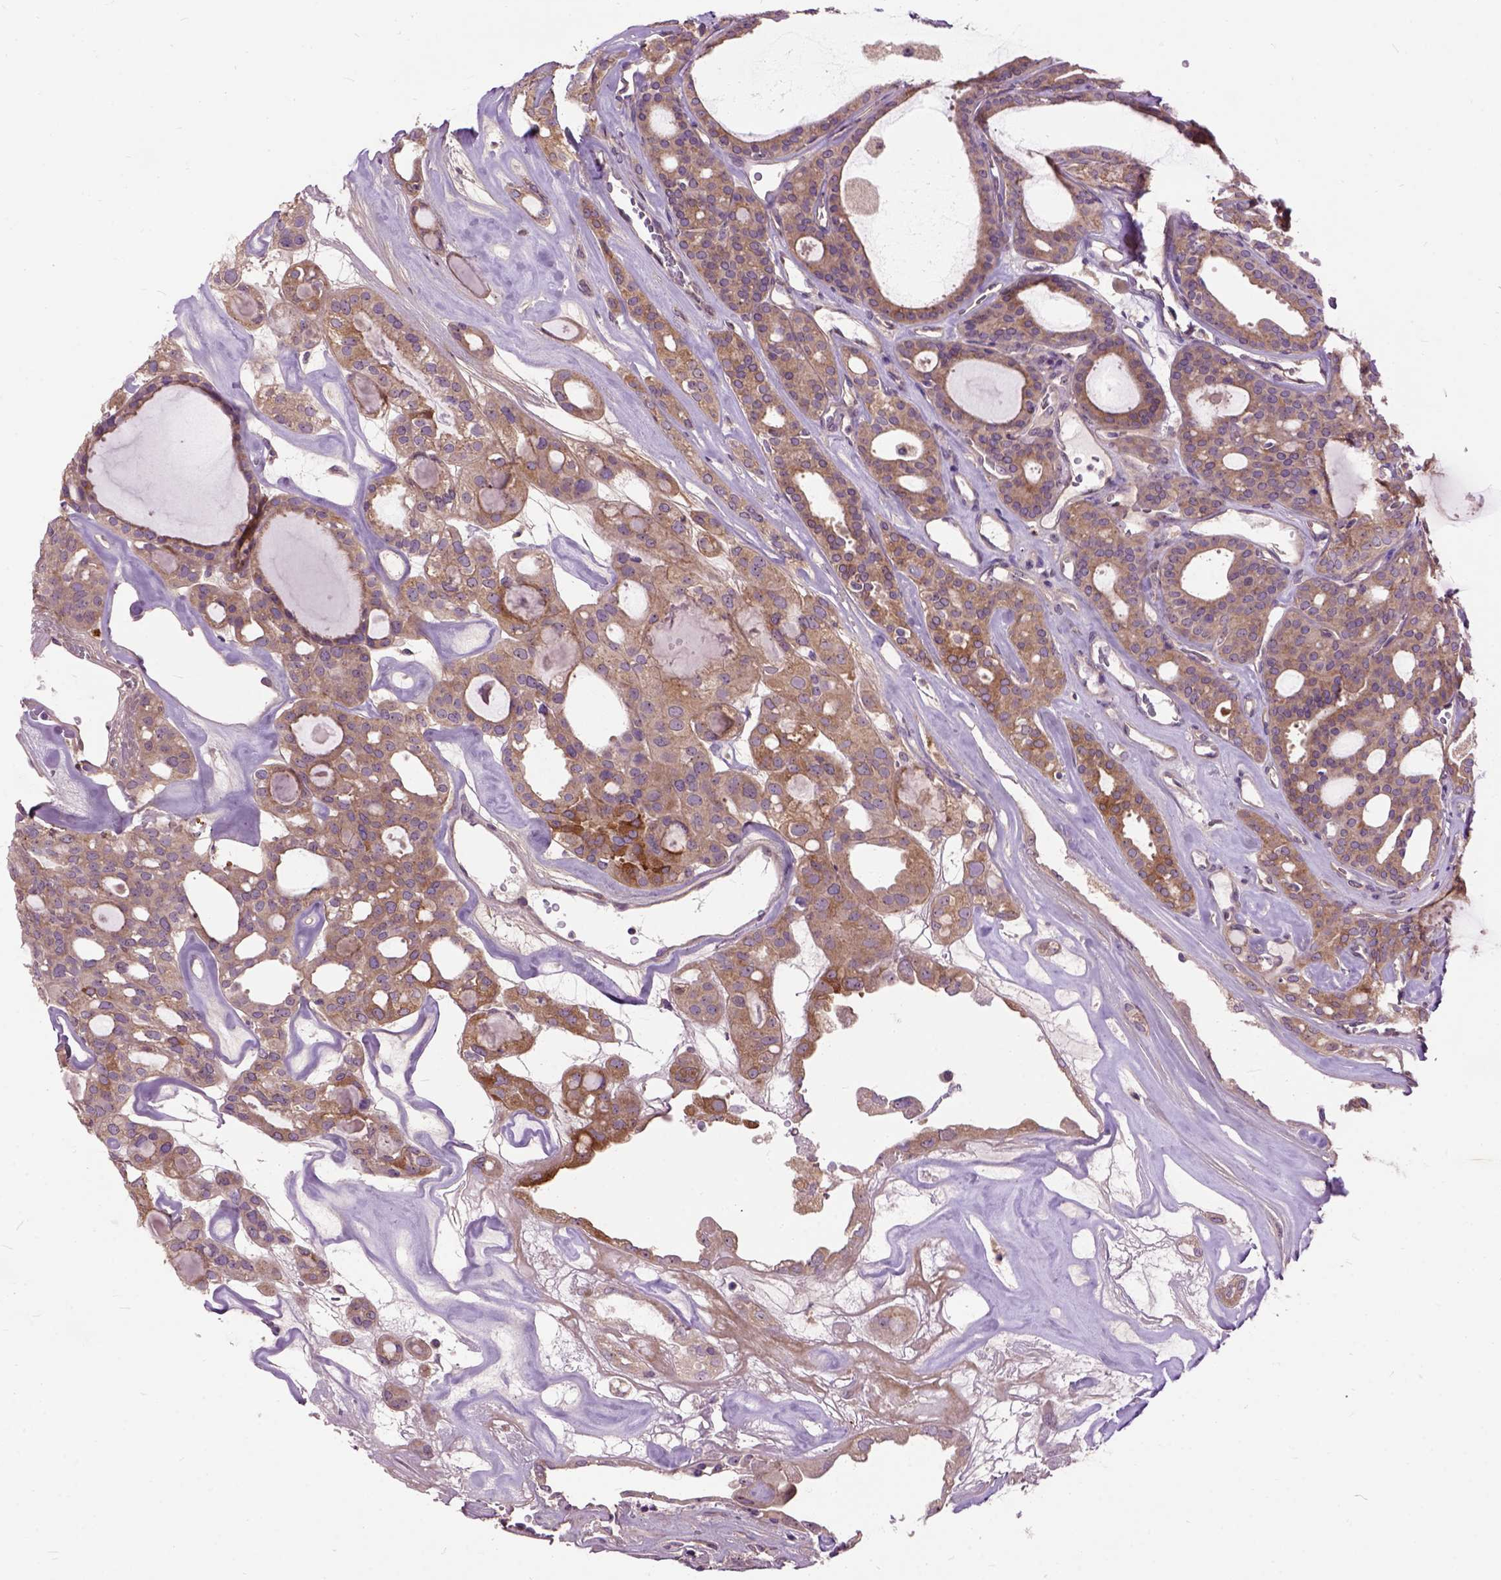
{"staining": {"intensity": "moderate", "quantity": ">75%", "location": "cytoplasmic/membranous"}, "tissue": "thyroid cancer", "cell_type": "Tumor cells", "image_type": "cancer", "snomed": [{"axis": "morphology", "description": "Follicular adenoma carcinoma, NOS"}, {"axis": "topography", "description": "Thyroid gland"}], "caption": "A histopathology image showing moderate cytoplasmic/membranous positivity in about >75% of tumor cells in thyroid cancer (follicular adenoma carcinoma), as visualized by brown immunohistochemical staining.", "gene": "MAPT", "patient": {"sex": "male", "age": 75}}